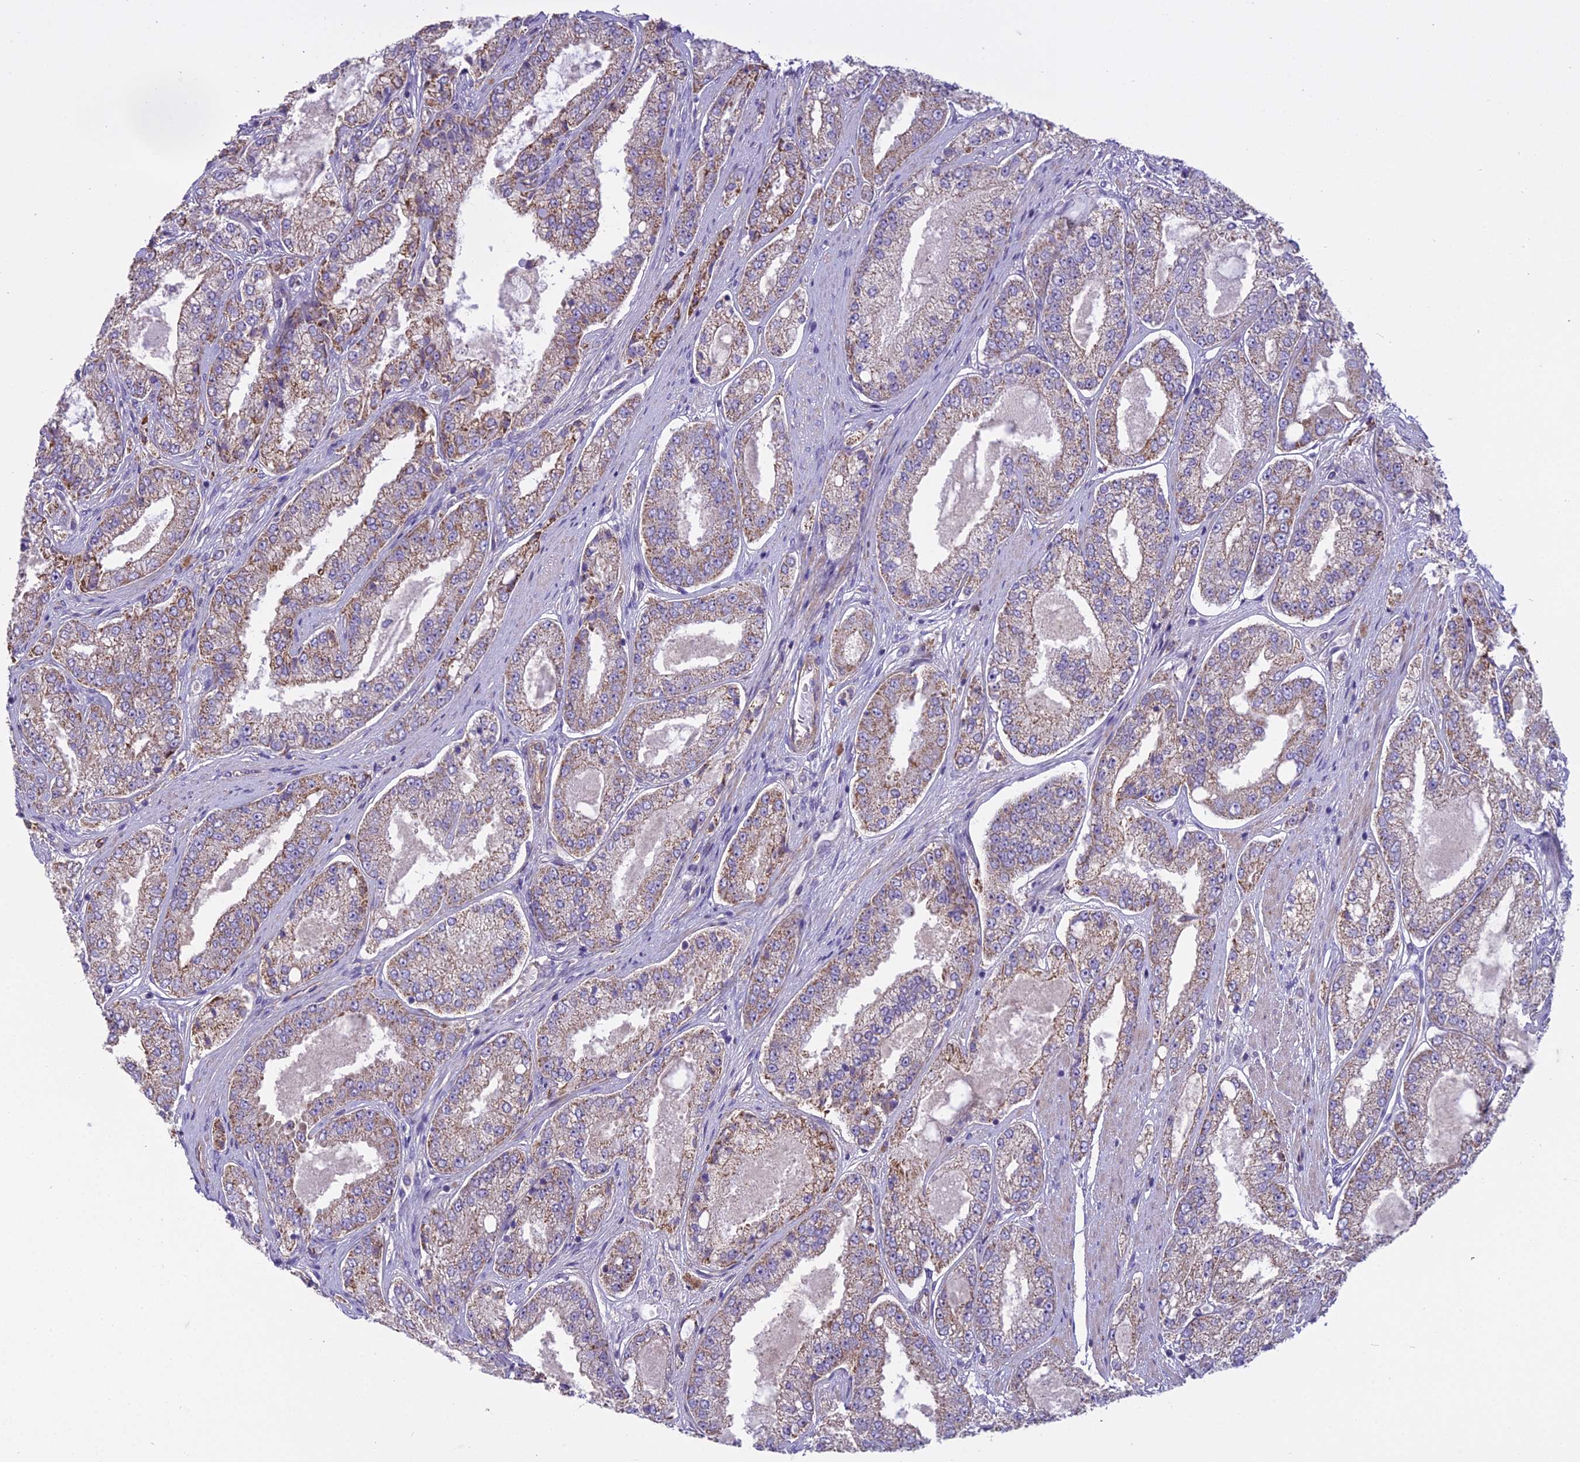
{"staining": {"intensity": "moderate", "quantity": "25%-75%", "location": "cytoplasmic/membranous"}, "tissue": "prostate cancer", "cell_type": "Tumor cells", "image_type": "cancer", "snomed": [{"axis": "morphology", "description": "Adenocarcinoma, High grade"}, {"axis": "topography", "description": "Prostate"}], "caption": "Tumor cells exhibit moderate cytoplasmic/membranous staining in about 25%-75% of cells in prostate cancer.", "gene": "DUS2", "patient": {"sex": "male", "age": 71}}